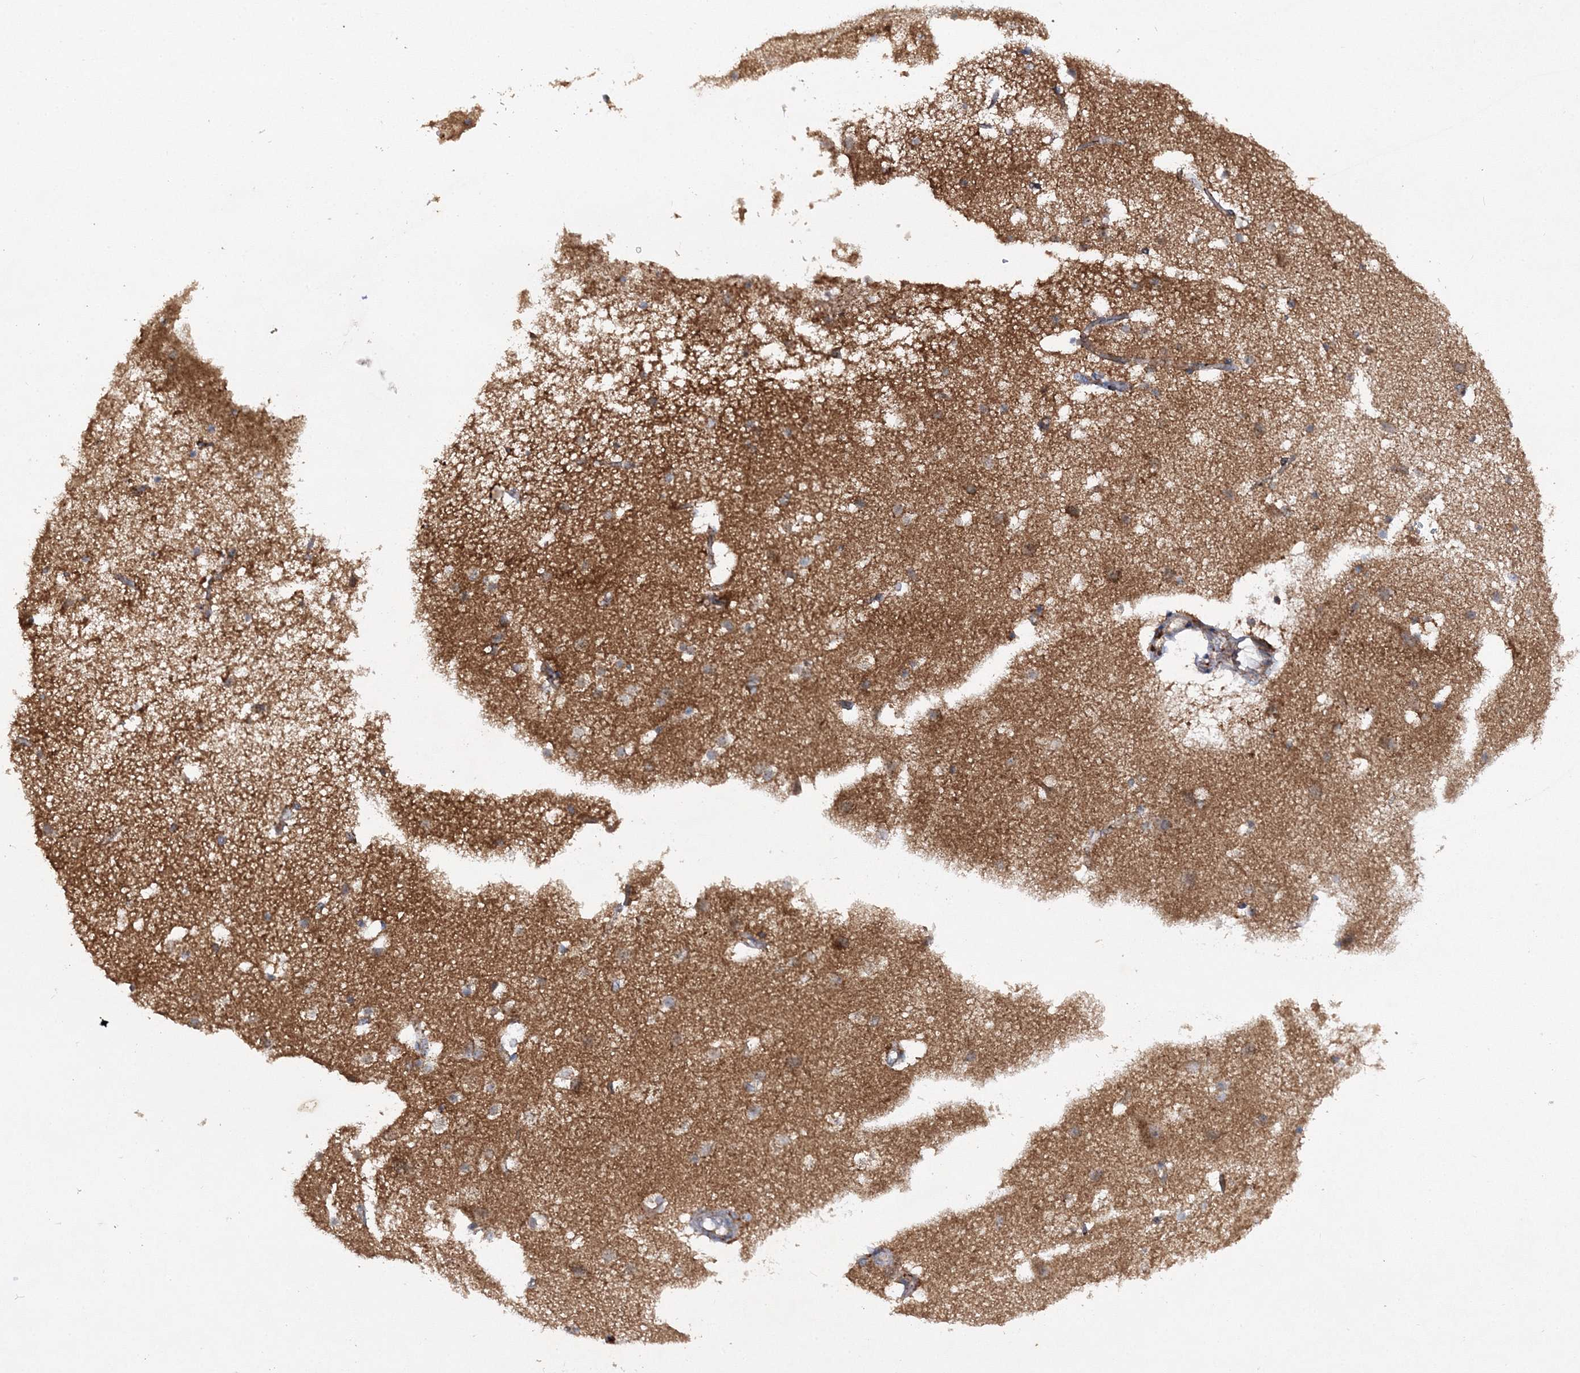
{"staining": {"intensity": "moderate", "quantity": ">75%", "location": "cytoplasmic/membranous"}, "tissue": "cerebral cortex", "cell_type": "Endothelial cells", "image_type": "normal", "snomed": [{"axis": "morphology", "description": "Normal tissue, NOS"}, {"axis": "topography", "description": "Cerebral cortex"}], "caption": "Endothelial cells demonstrate medium levels of moderate cytoplasmic/membranous positivity in about >75% of cells in unremarkable human cerebral cortex. (DAB = brown stain, brightfield microscopy at high magnification).", "gene": "DNAJC13", "patient": {"sex": "male", "age": 54}}